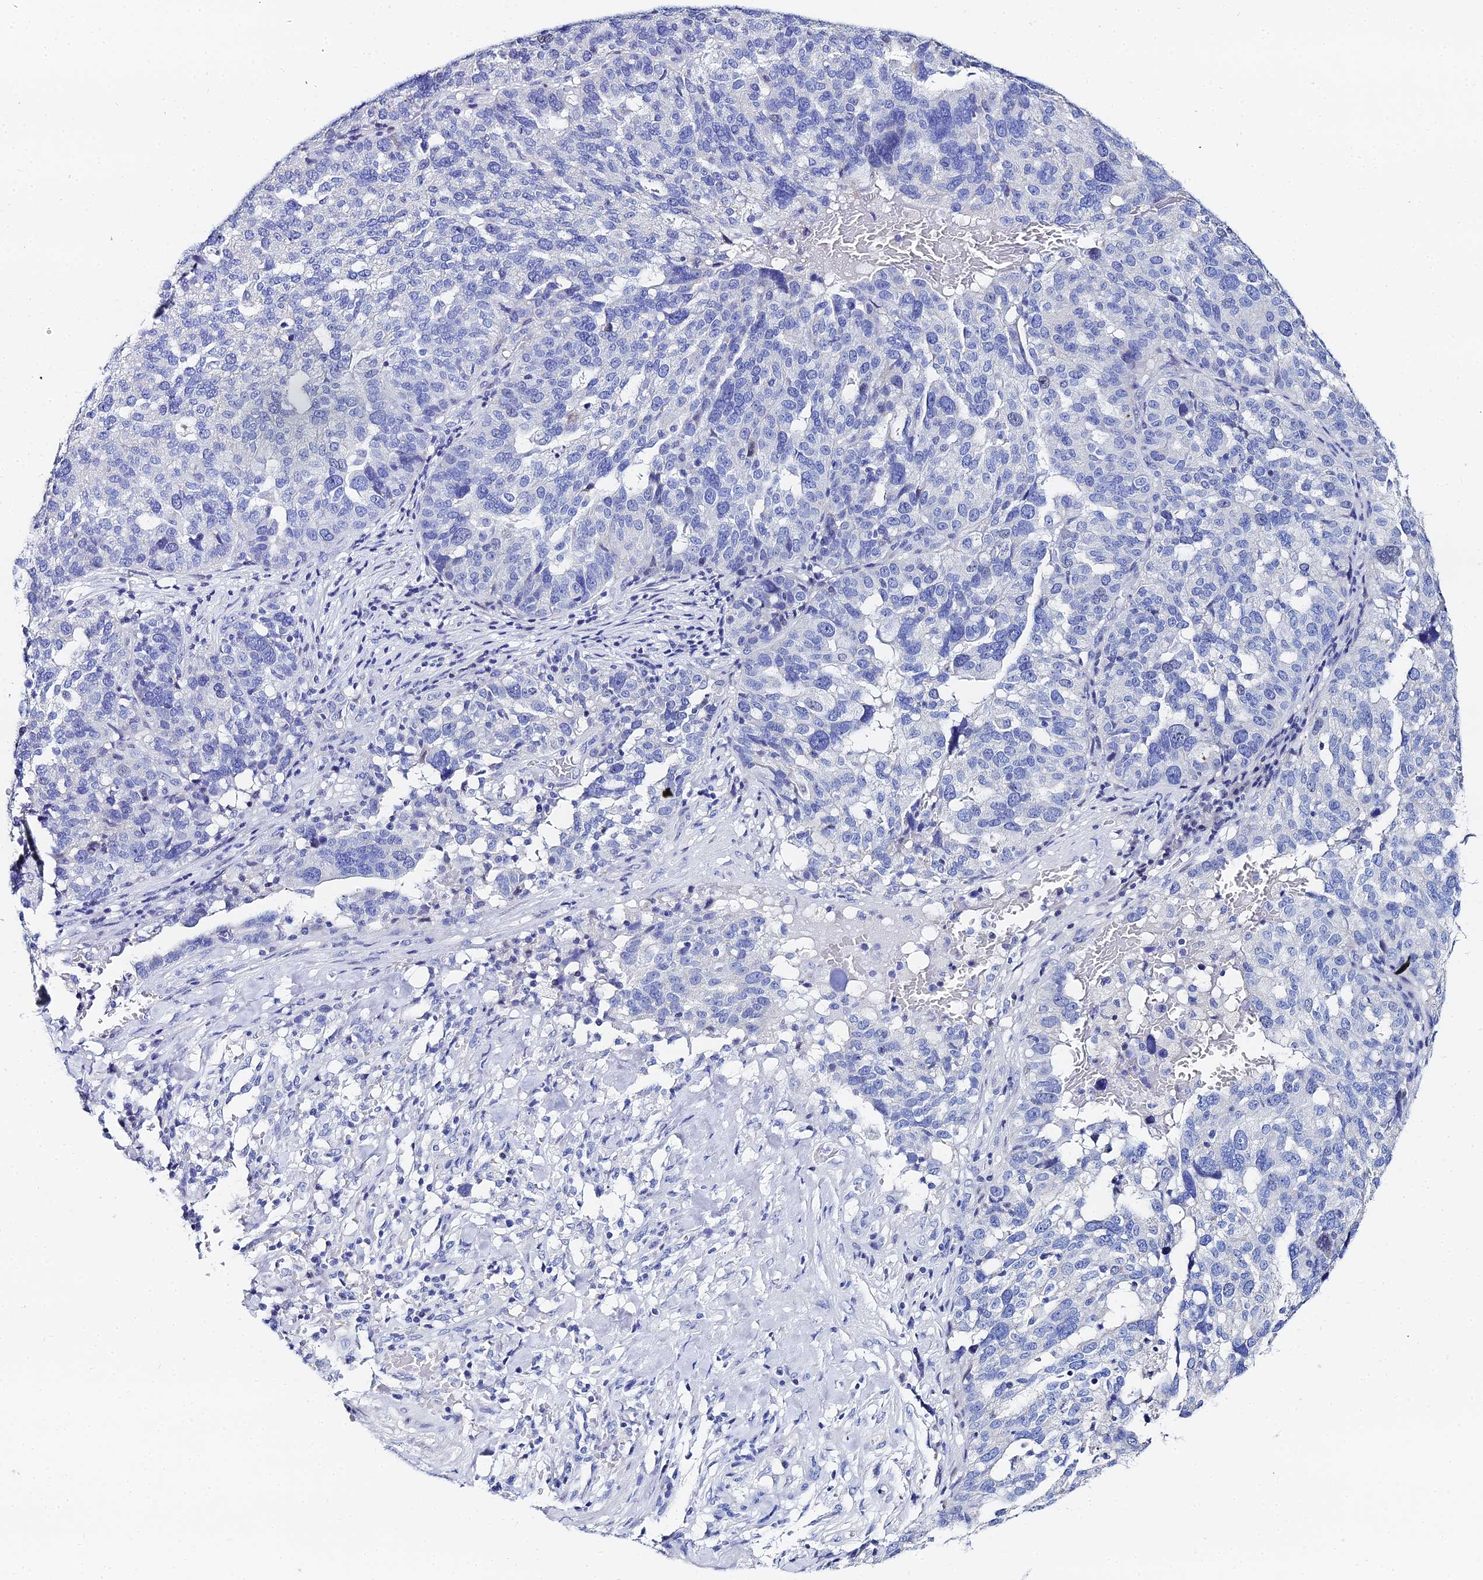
{"staining": {"intensity": "negative", "quantity": "none", "location": "none"}, "tissue": "ovarian cancer", "cell_type": "Tumor cells", "image_type": "cancer", "snomed": [{"axis": "morphology", "description": "Cystadenocarcinoma, serous, NOS"}, {"axis": "topography", "description": "Ovary"}], "caption": "DAB immunohistochemical staining of serous cystadenocarcinoma (ovarian) reveals no significant positivity in tumor cells. (Brightfield microscopy of DAB (3,3'-diaminobenzidine) IHC at high magnification).", "gene": "OCM", "patient": {"sex": "female", "age": 59}}